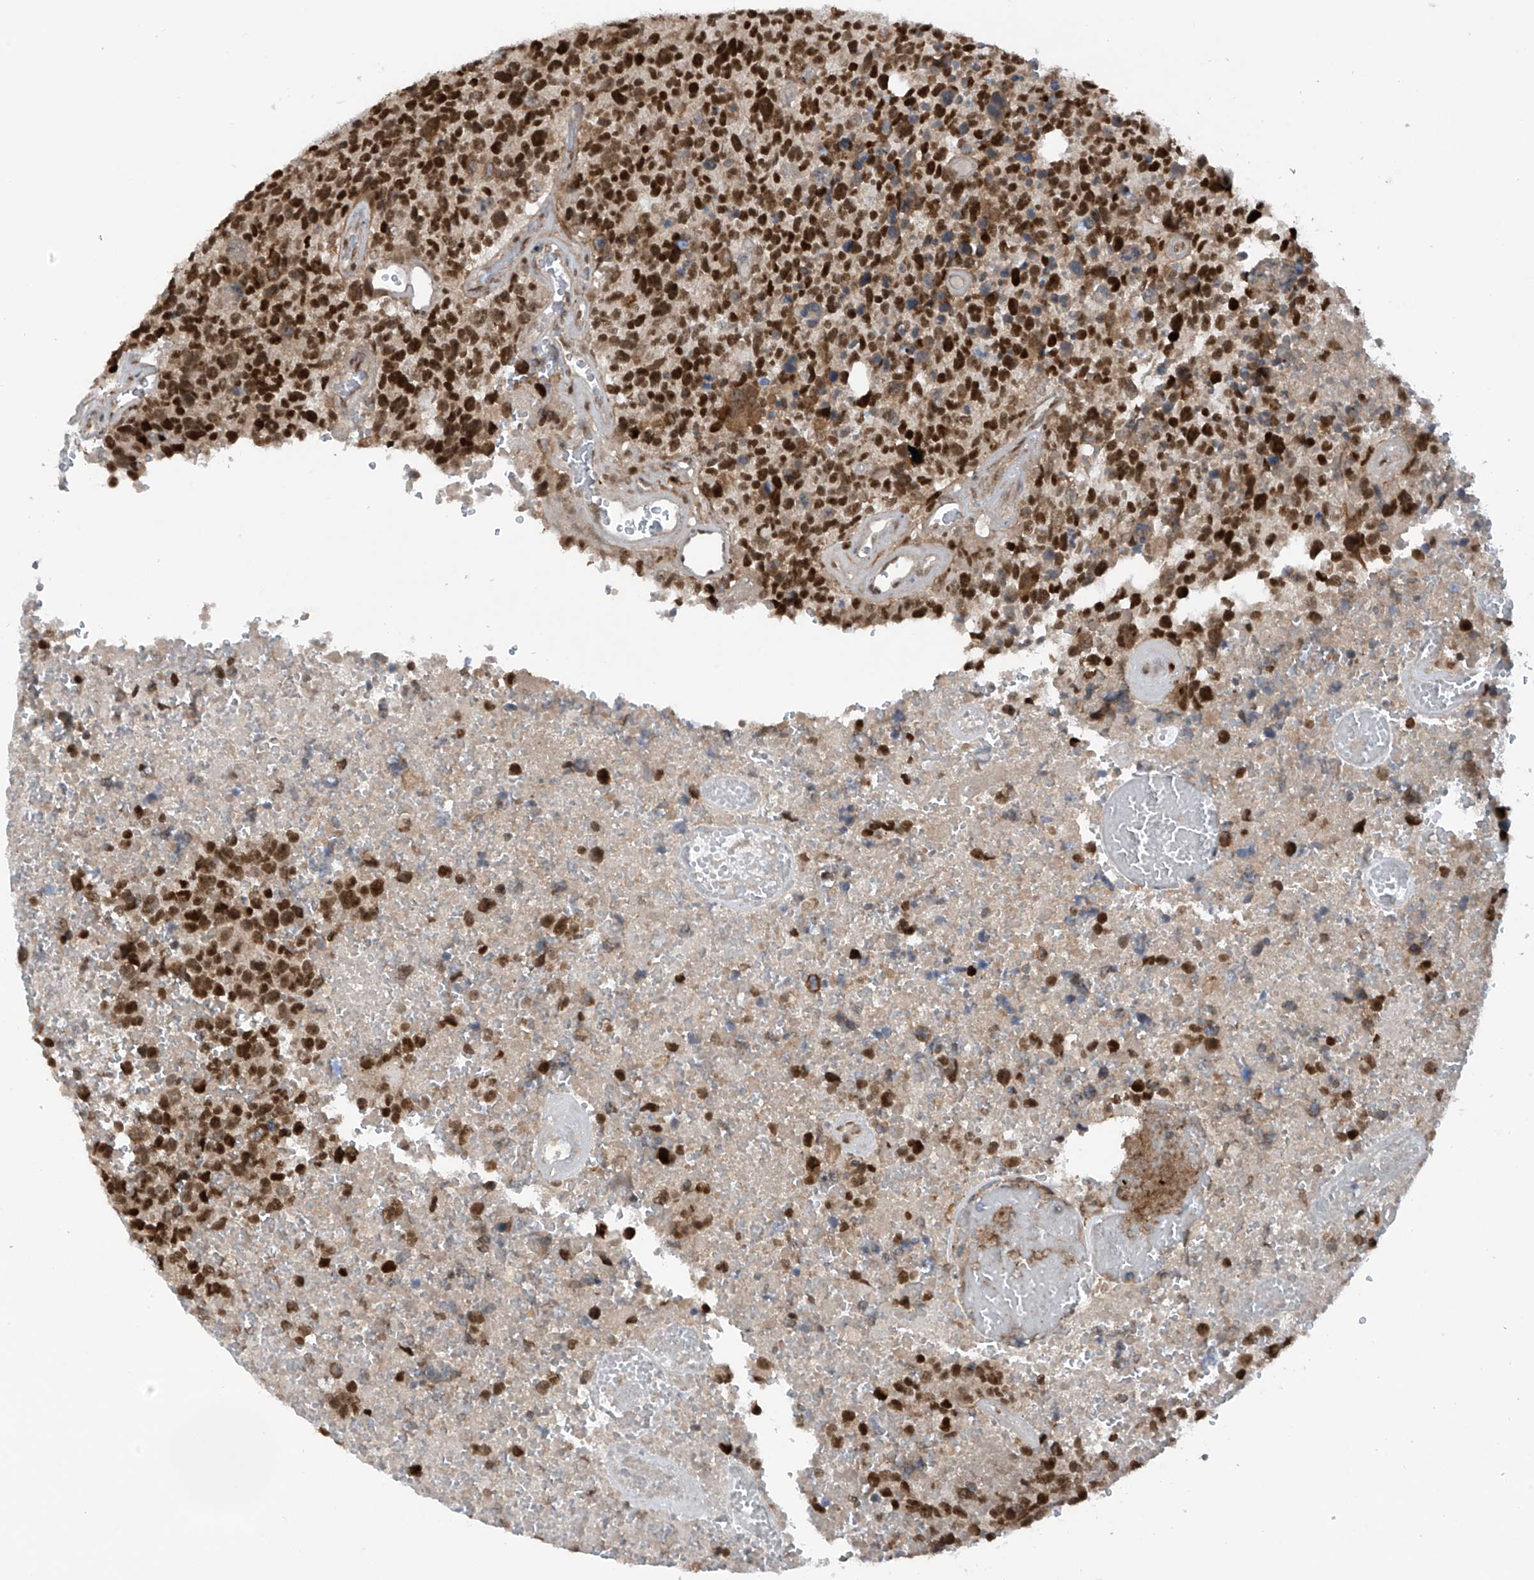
{"staining": {"intensity": "strong", "quantity": ">75%", "location": "nuclear"}, "tissue": "glioma", "cell_type": "Tumor cells", "image_type": "cancer", "snomed": [{"axis": "morphology", "description": "Glioma, malignant, High grade"}, {"axis": "topography", "description": "Brain"}], "caption": "Human glioma stained for a protein (brown) displays strong nuclear positive staining in approximately >75% of tumor cells.", "gene": "REPIN1", "patient": {"sex": "male", "age": 69}}